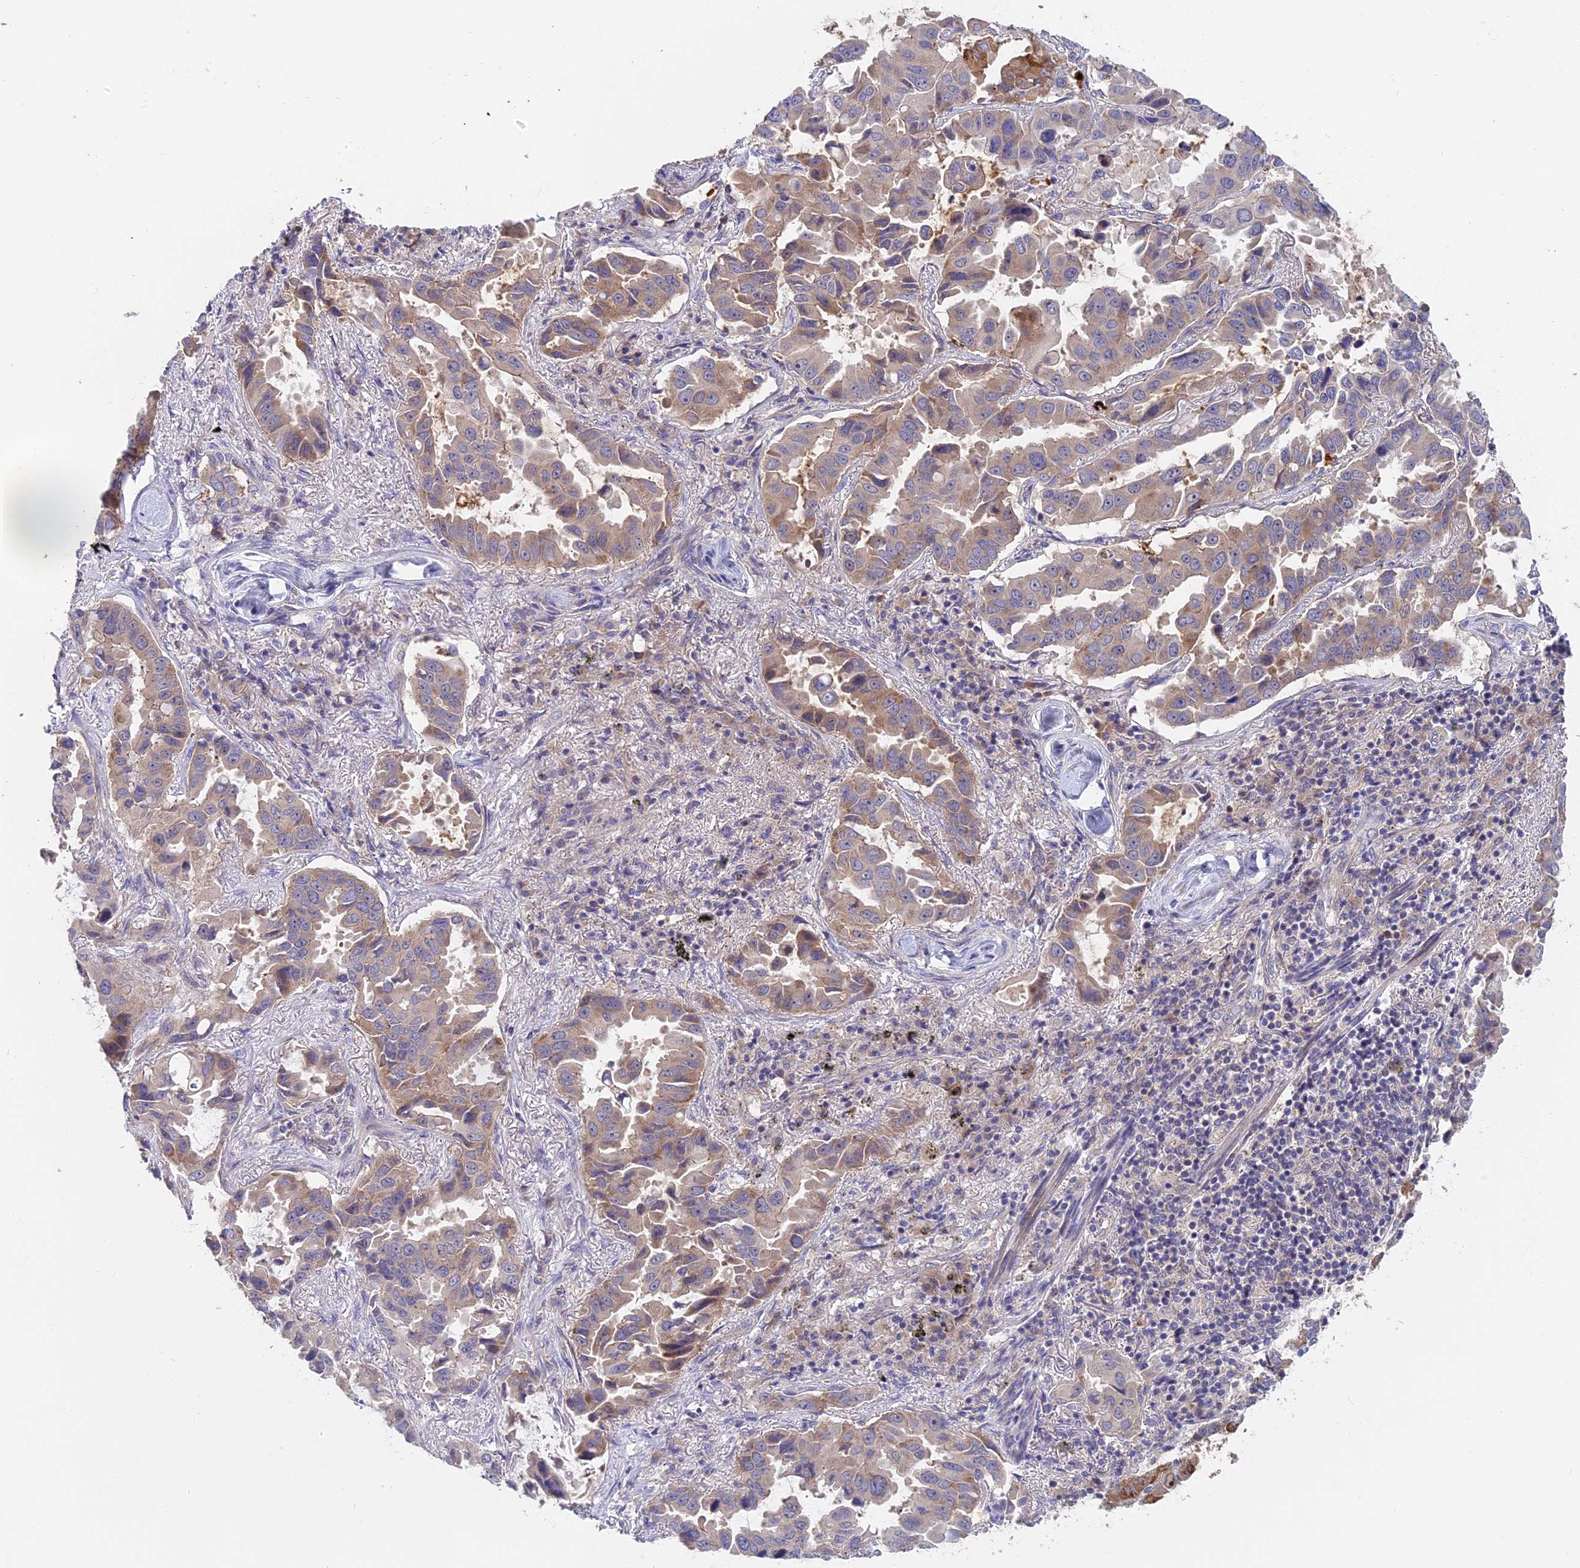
{"staining": {"intensity": "weak", "quantity": "25%-75%", "location": "cytoplasmic/membranous"}, "tissue": "lung cancer", "cell_type": "Tumor cells", "image_type": "cancer", "snomed": [{"axis": "morphology", "description": "Adenocarcinoma, NOS"}, {"axis": "topography", "description": "Lung"}], "caption": "Protein analysis of lung cancer tissue displays weak cytoplasmic/membranous staining in about 25%-75% of tumor cells.", "gene": "TENT4B", "patient": {"sex": "male", "age": 64}}